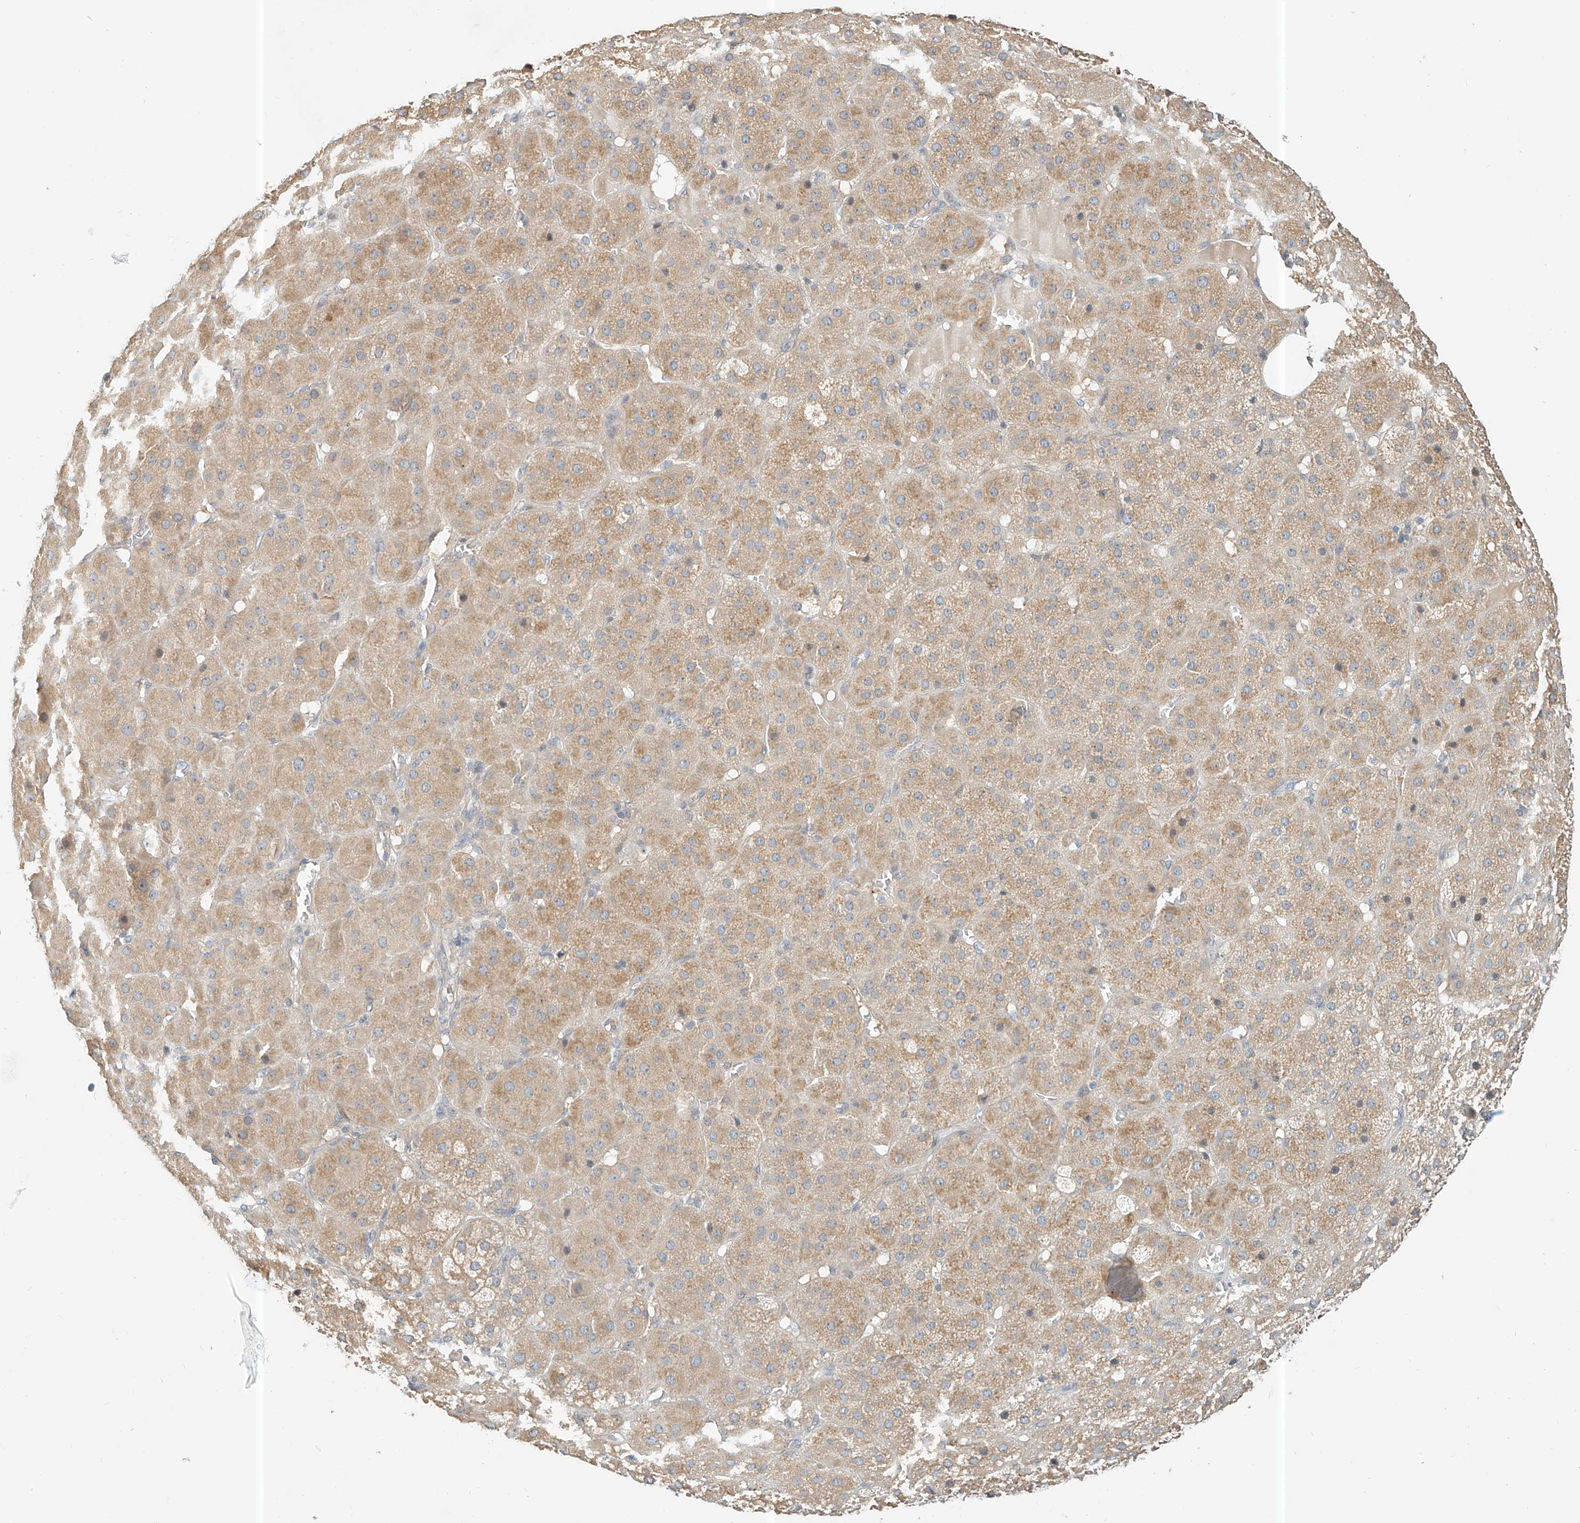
{"staining": {"intensity": "moderate", "quantity": "25%-75%", "location": "cytoplasmic/membranous"}, "tissue": "adrenal gland", "cell_type": "Glandular cells", "image_type": "normal", "snomed": [{"axis": "morphology", "description": "Normal tissue, NOS"}, {"axis": "topography", "description": "Adrenal gland"}], "caption": "Immunohistochemistry (IHC) of normal human adrenal gland reveals medium levels of moderate cytoplasmic/membranous expression in about 25%-75% of glandular cells.", "gene": "PPA2", "patient": {"sex": "female", "age": 57}}